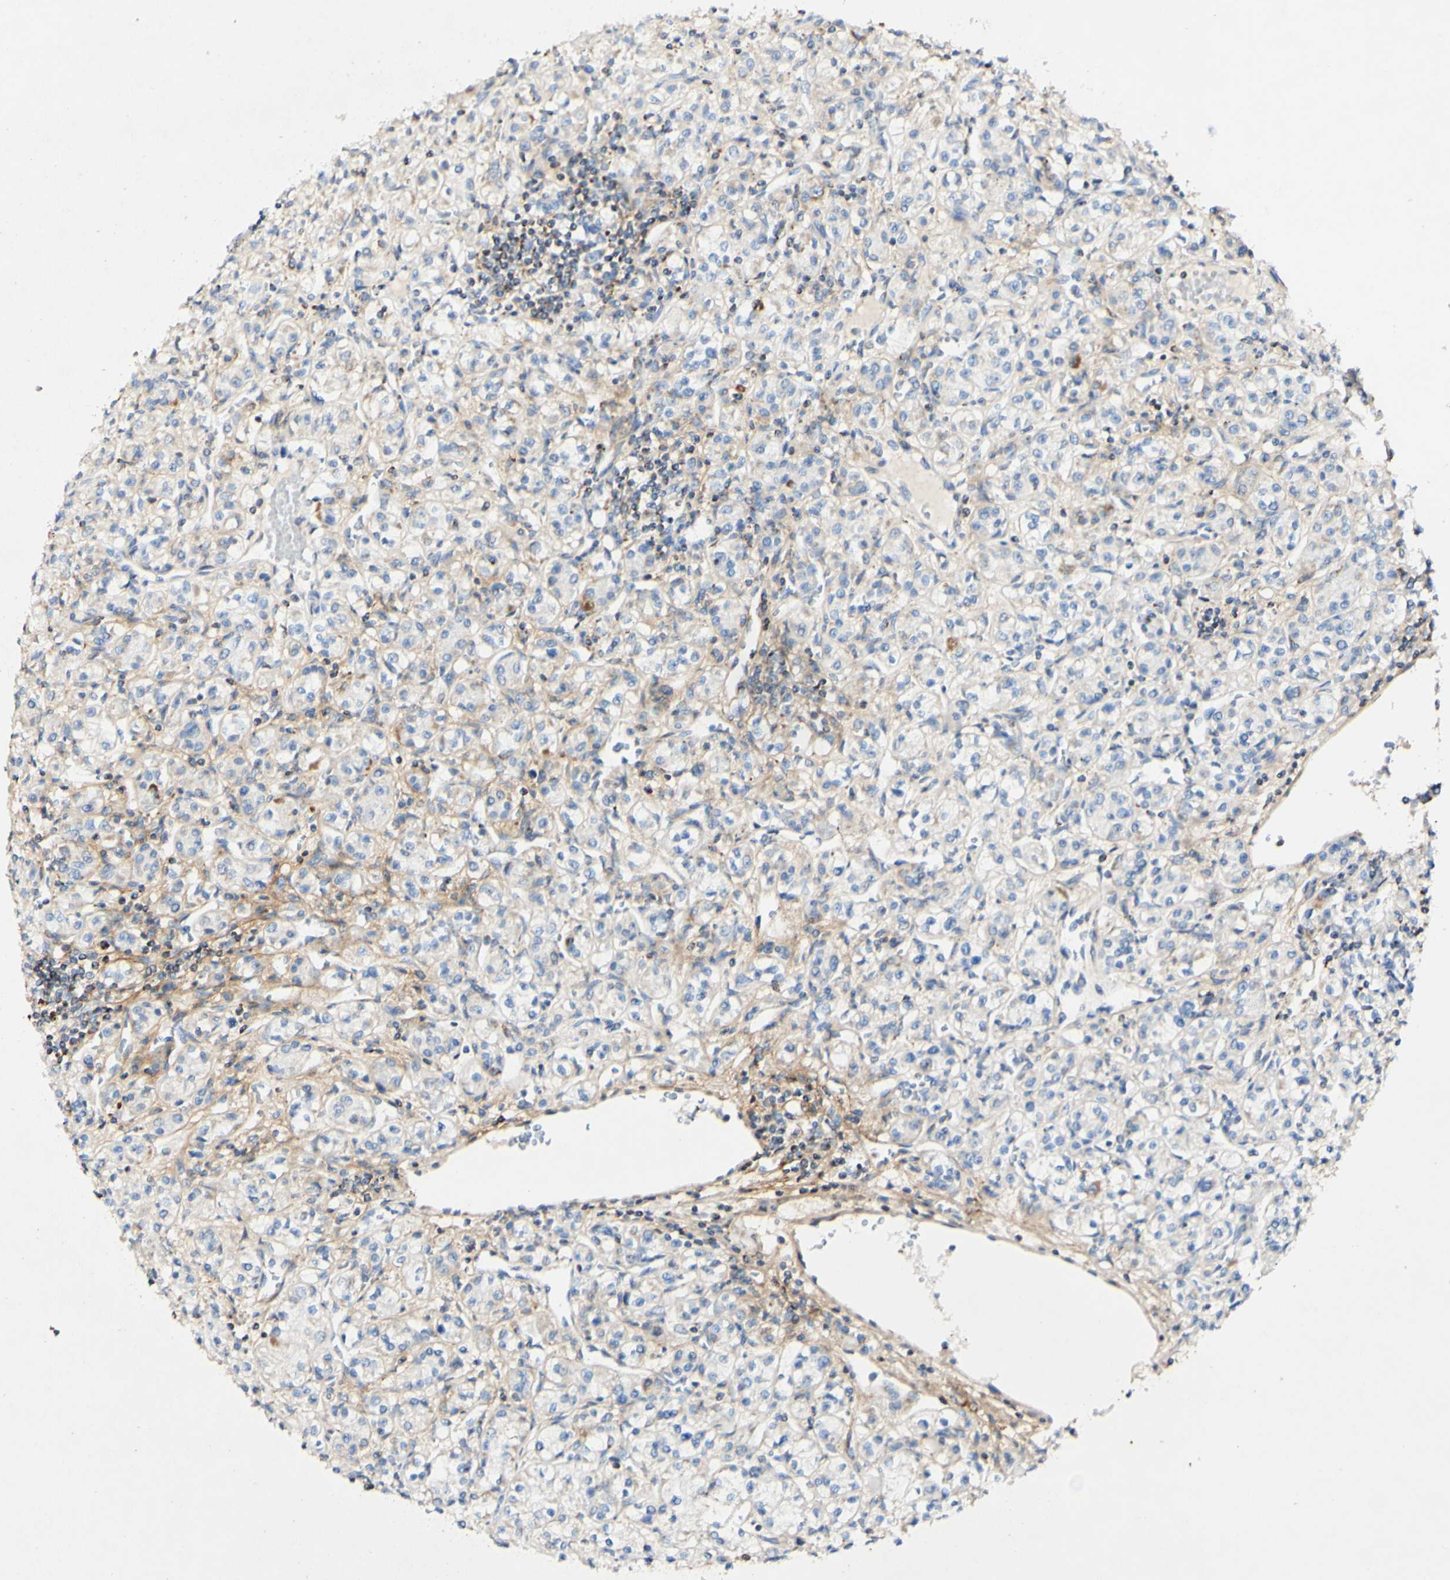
{"staining": {"intensity": "weak", "quantity": "<25%", "location": "cytoplasmic/membranous"}, "tissue": "renal cancer", "cell_type": "Tumor cells", "image_type": "cancer", "snomed": [{"axis": "morphology", "description": "Adenocarcinoma, NOS"}, {"axis": "topography", "description": "Kidney"}], "caption": "Protein analysis of renal adenocarcinoma exhibits no significant positivity in tumor cells. (Stains: DAB (3,3'-diaminobenzidine) immunohistochemistry with hematoxylin counter stain, Microscopy: brightfield microscopy at high magnification).", "gene": "OXCT1", "patient": {"sex": "male", "age": 77}}